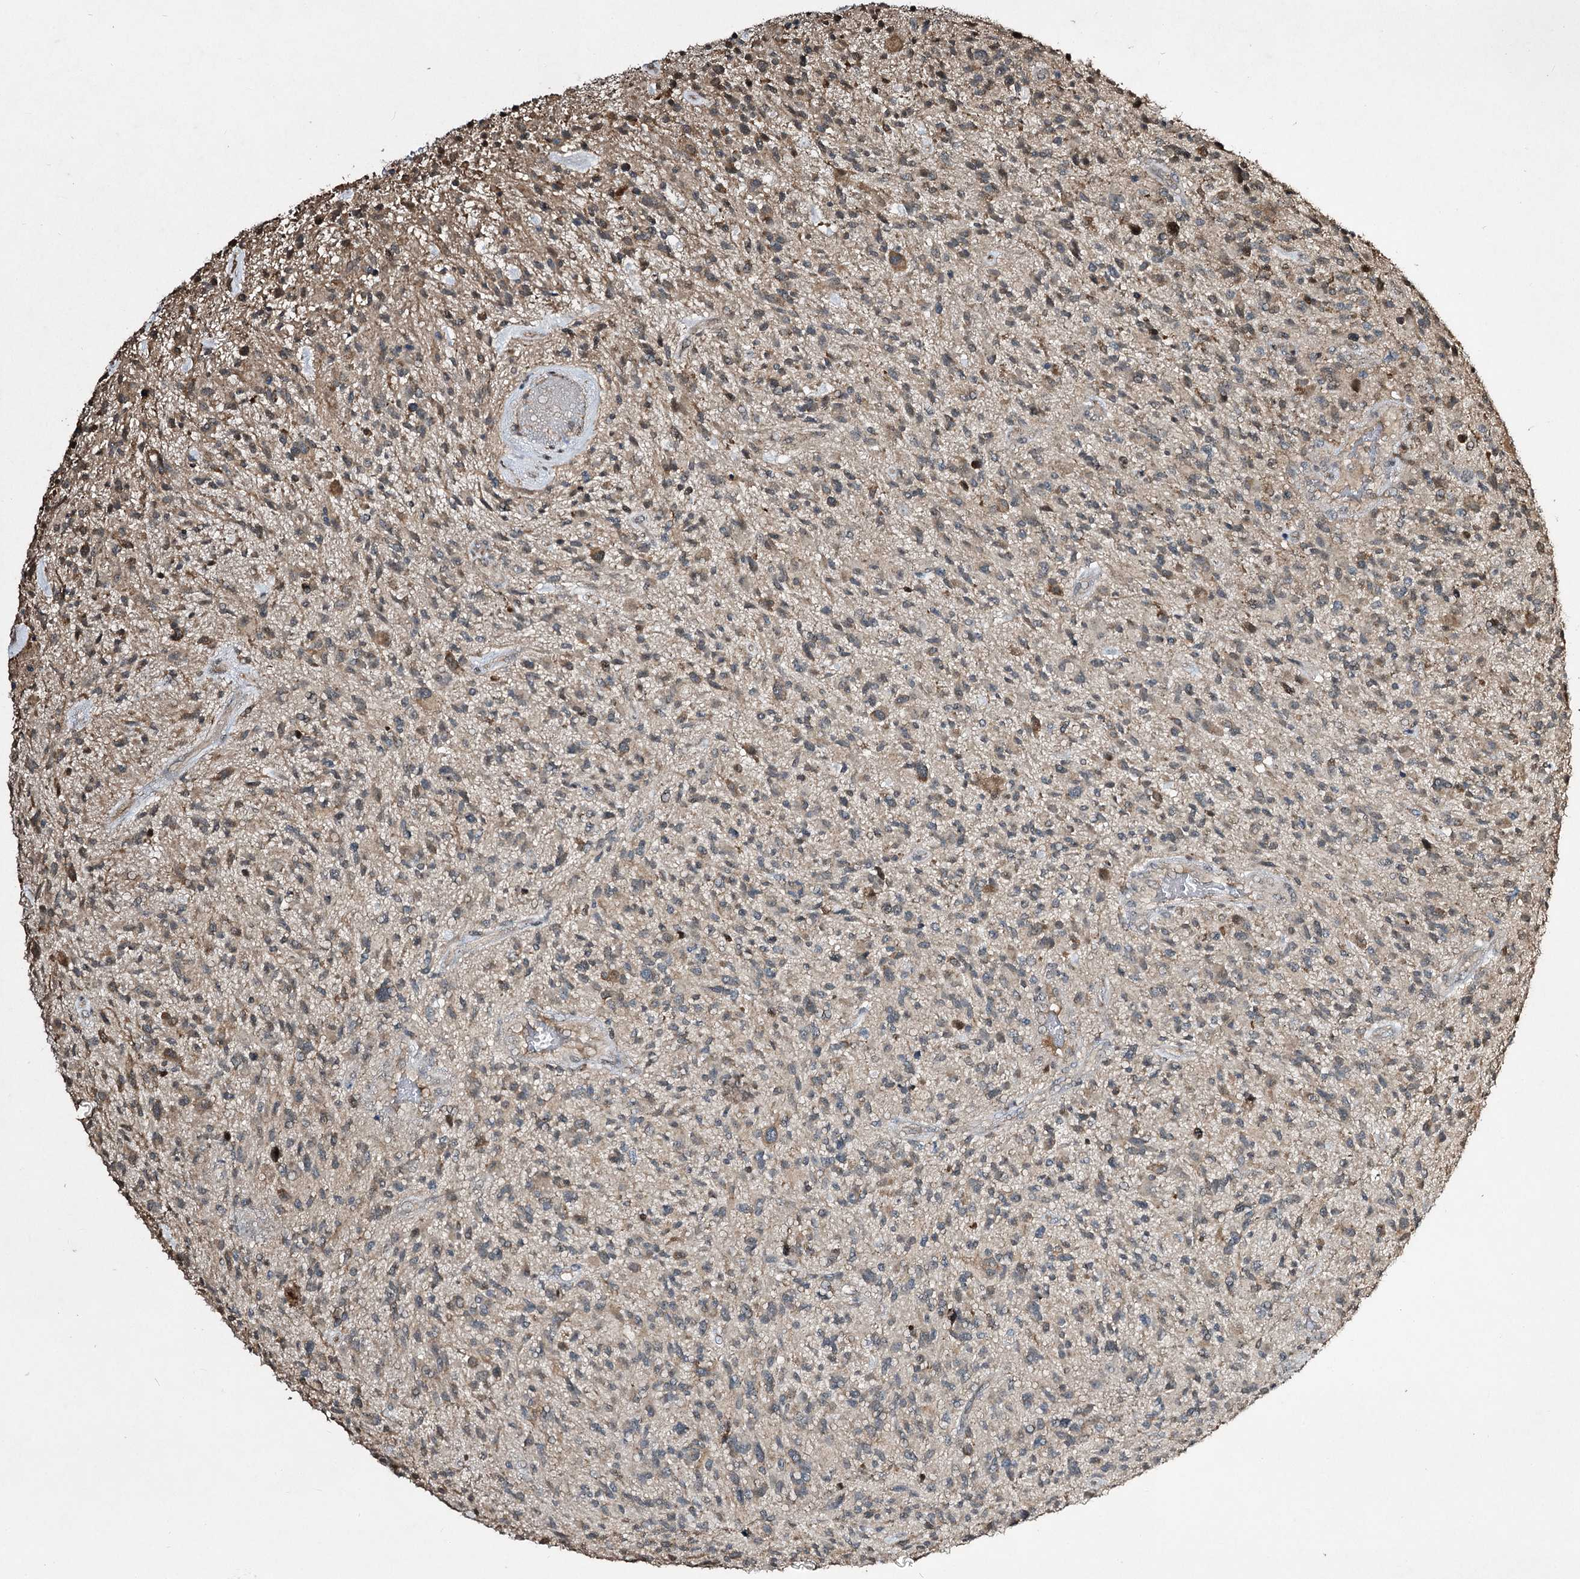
{"staining": {"intensity": "negative", "quantity": "none", "location": "none"}, "tissue": "glioma", "cell_type": "Tumor cells", "image_type": "cancer", "snomed": [{"axis": "morphology", "description": "Glioma, malignant, High grade"}, {"axis": "topography", "description": "Brain"}], "caption": "Protein analysis of glioma reveals no significant expression in tumor cells.", "gene": "CPNE8", "patient": {"sex": "male", "age": 47}}